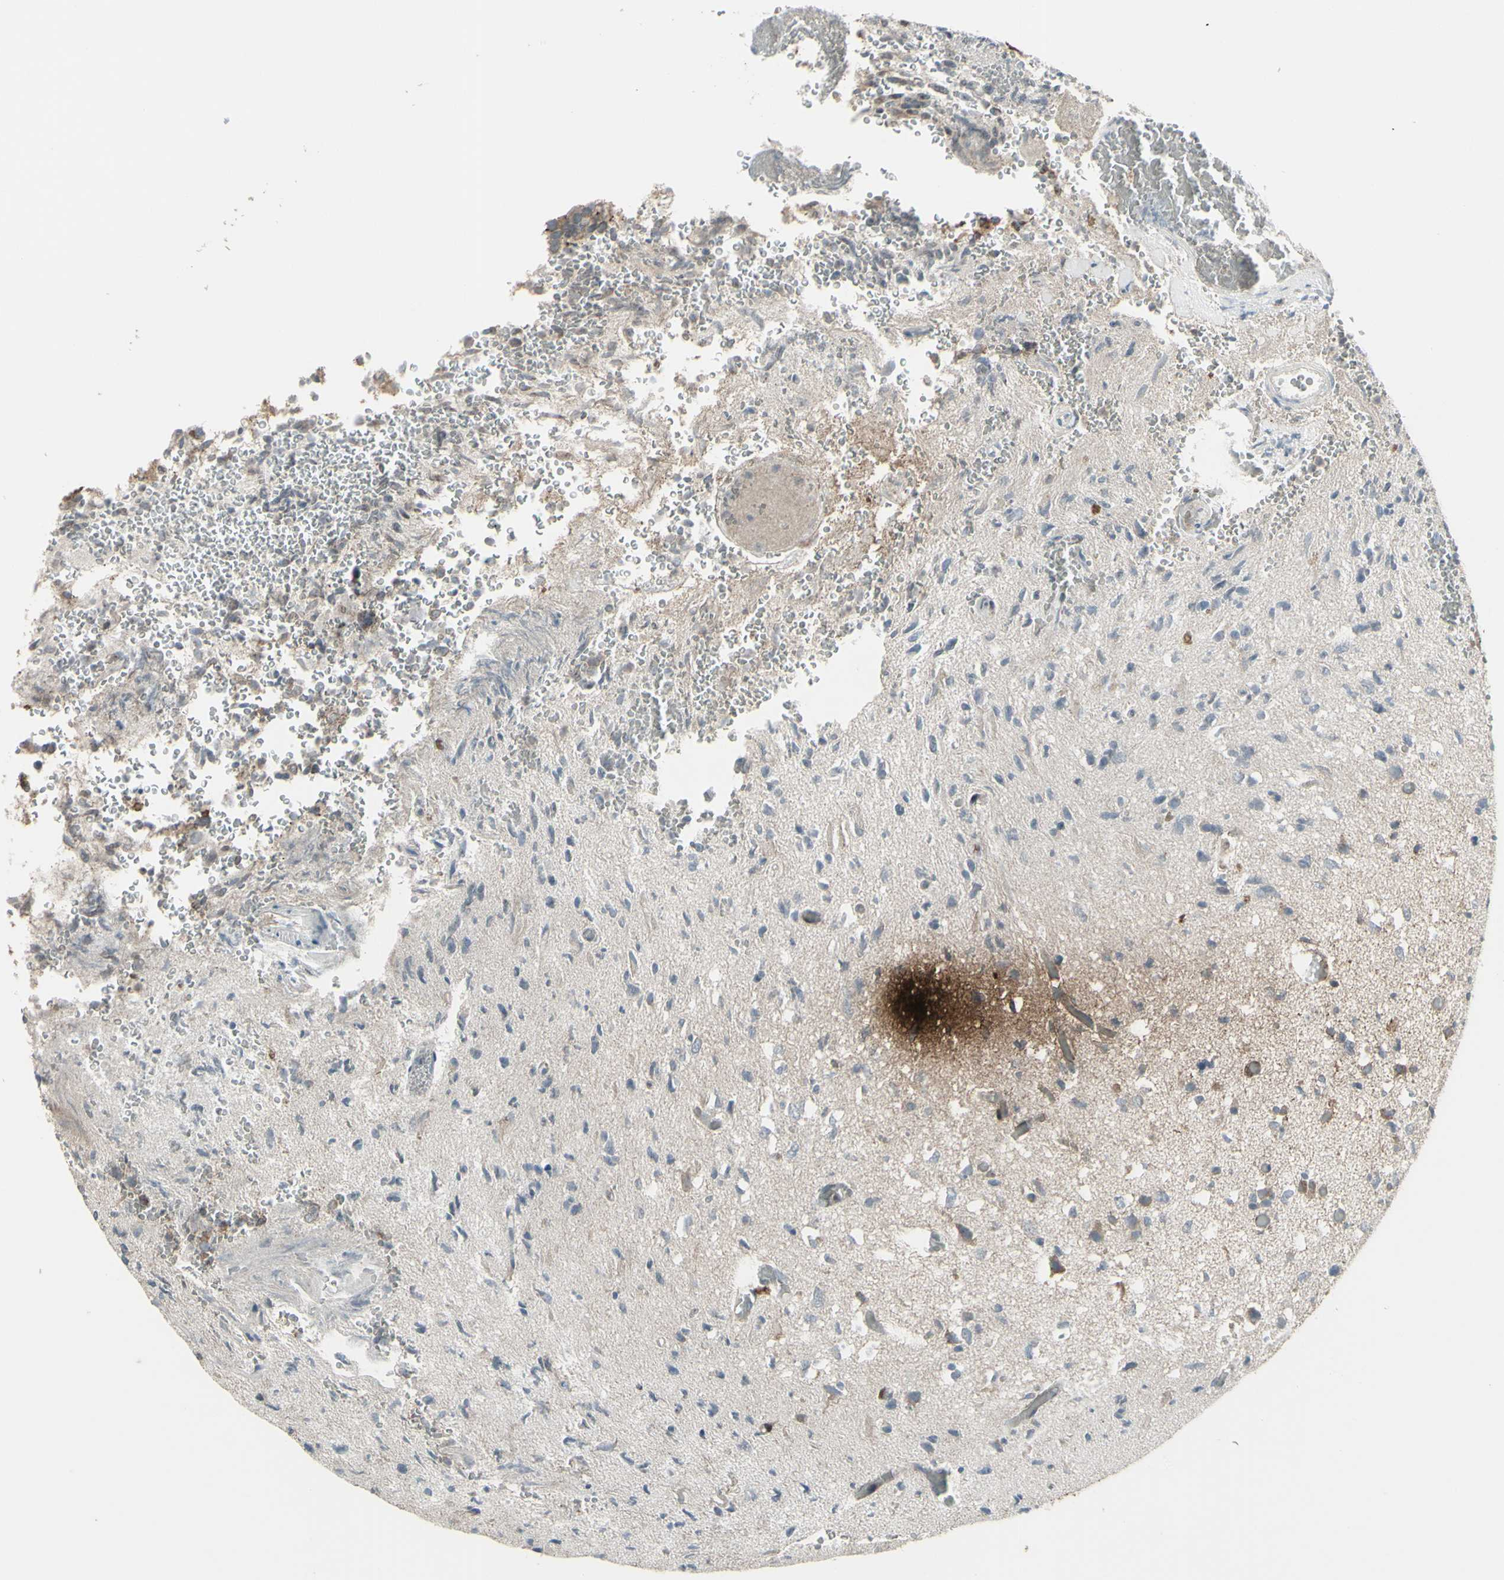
{"staining": {"intensity": "negative", "quantity": "none", "location": "none"}, "tissue": "glioma", "cell_type": "Tumor cells", "image_type": "cancer", "snomed": [{"axis": "morphology", "description": "Glioma, malignant, High grade"}, {"axis": "topography", "description": "pancreas cauda"}], "caption": "IHC of glioma reveals no positivity in tumor cells.", "gene": "SMO", "patient": {"sex": "male", "age": 60}}